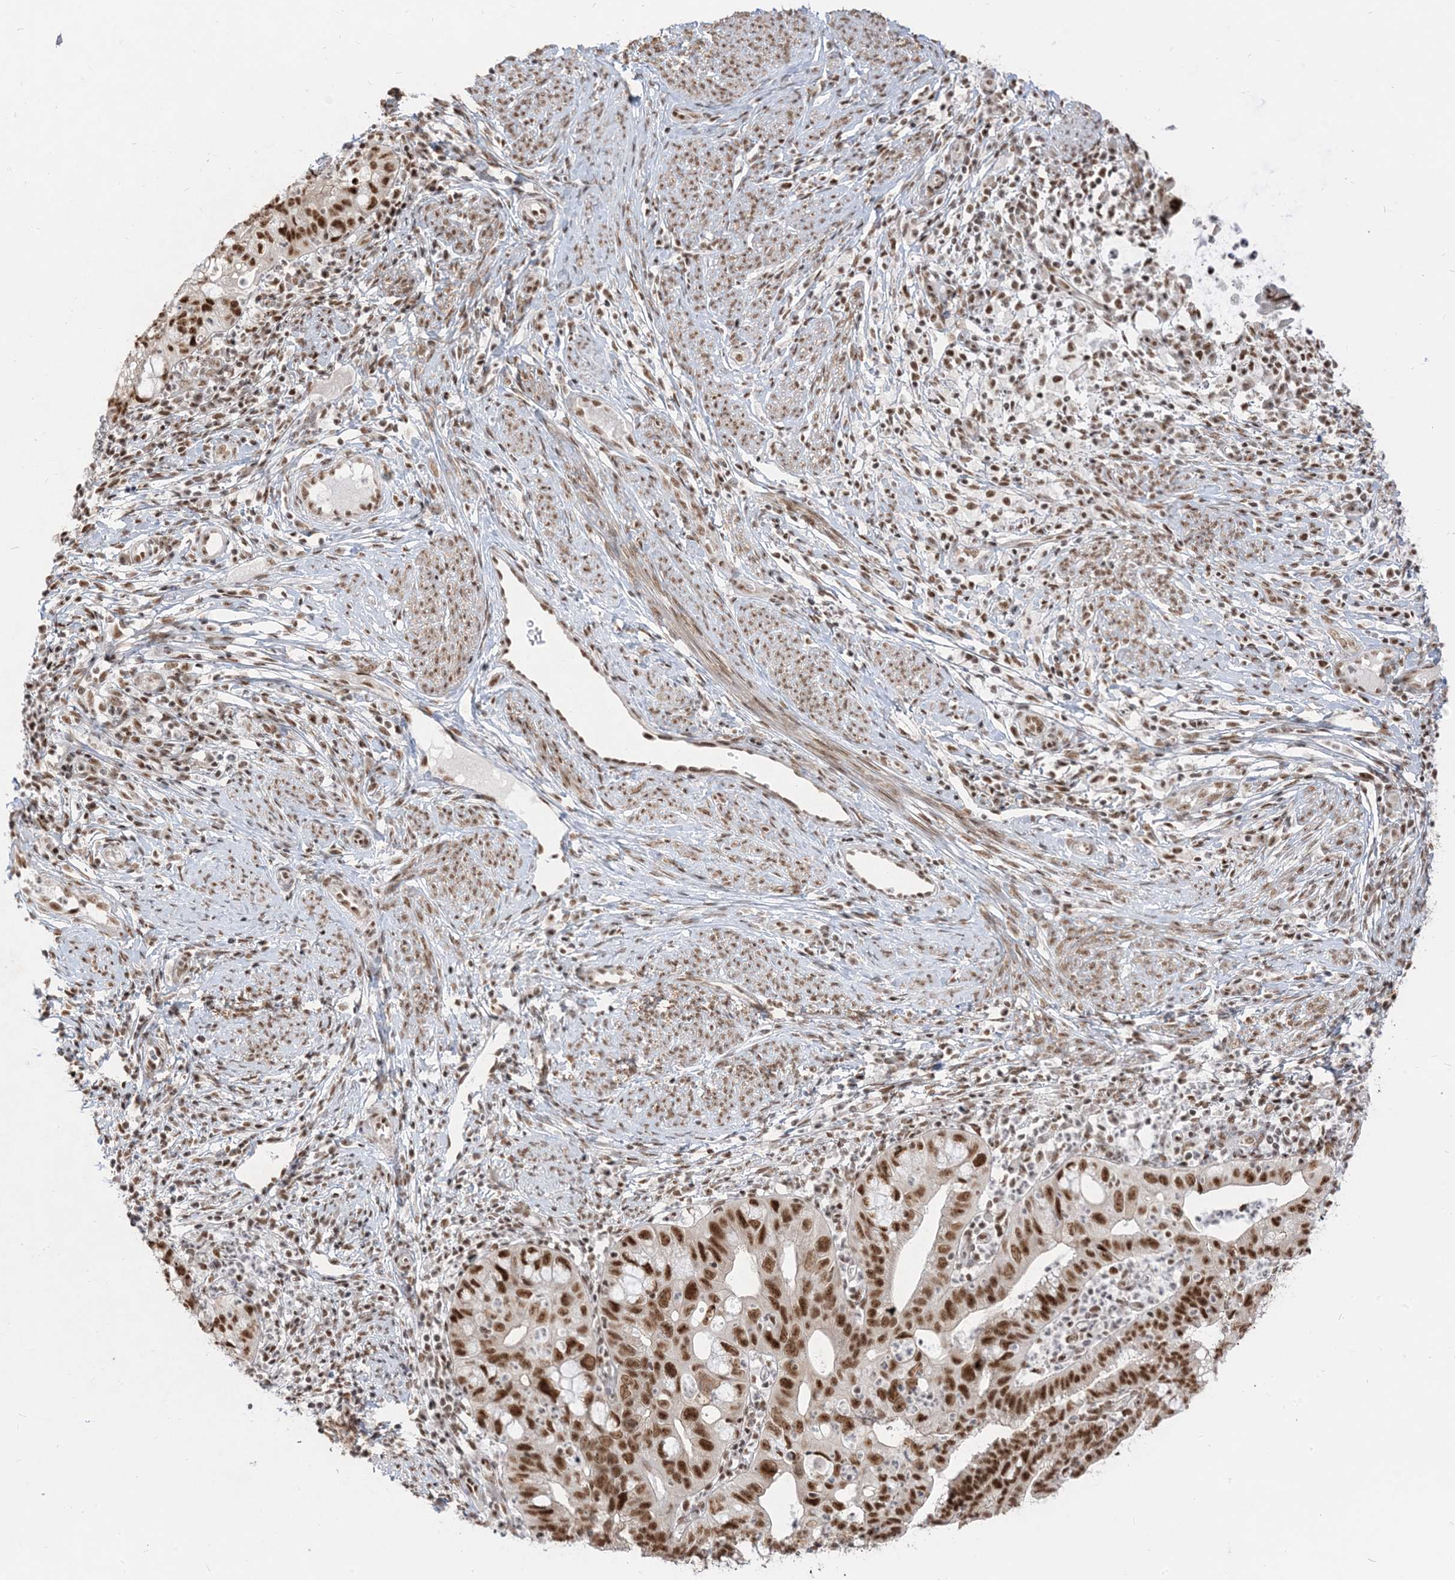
{"staining": {"intensity": "strong", "quantity": ">75%", "location": "nuclear"}, "tissue": "cervical cancer", "cell_type": "Tumor cells", "image_type": "cancer", "snomed": [{"axis": "morphology", "description": "Adenocarcinoma, NOS"}, {"axis": "topography", "description": "Cervix"}], "caption": "Immunohistochemical staining of human adenocarcinoma (cervical) demonstrates strong nuclear protein staining in about >75% of tumor cells.", "gene": "ARGLU1", "patient": {"sex": "female", "age": 36}}